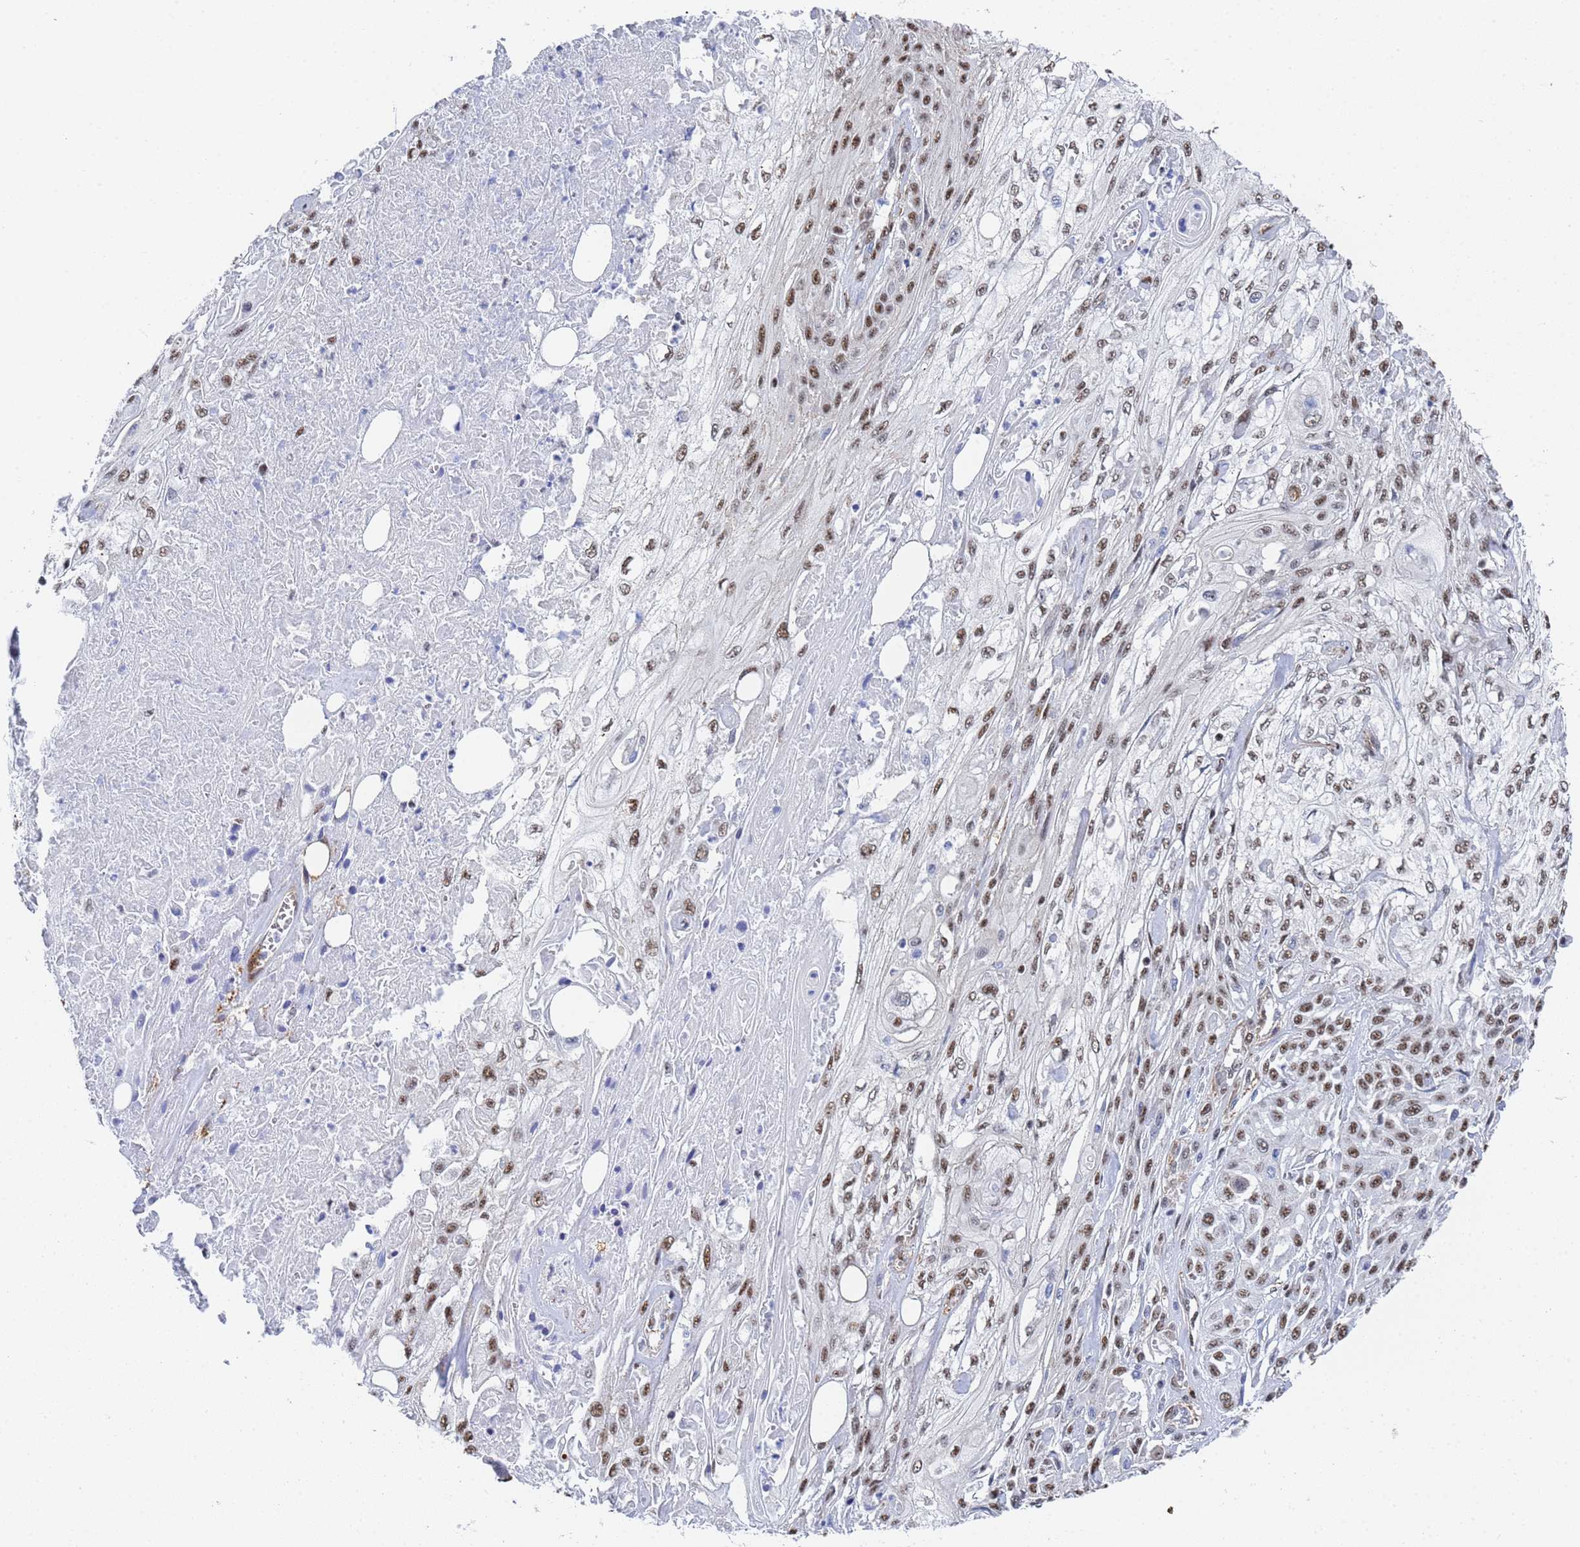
{"staining": {"intensity": "moderate", "quantity": ">75%", "location": "nuclear"}, "tissue": "skin cancer", "cell_type": "Tumor cells", "image_type": "cancer", "snomed": [{"axis": "morphology", "description": "Squamous cell carcinoma, NOS"}, {"axis": "morphology", "description": "Squamous cell carcinoma, metastatic, NOS"}, {"axis": "topography", "description": "Skin"}, {"axis": "topography", "description": "Lymph node"}], "caption": "An immunohistochemistry (IHC) photomicrograph of tumor tissue is shown. Protein staining in brown shows moderate nuclear positivity in skin squamous cell carcinoma within tumor cells. The staining was performed using DAB, with brown indicating positive protein expression. Nuclei are stained blue with hematoxylin.", "gene": "PRRT4", "patient": {"sex": "male", "age": 75}}